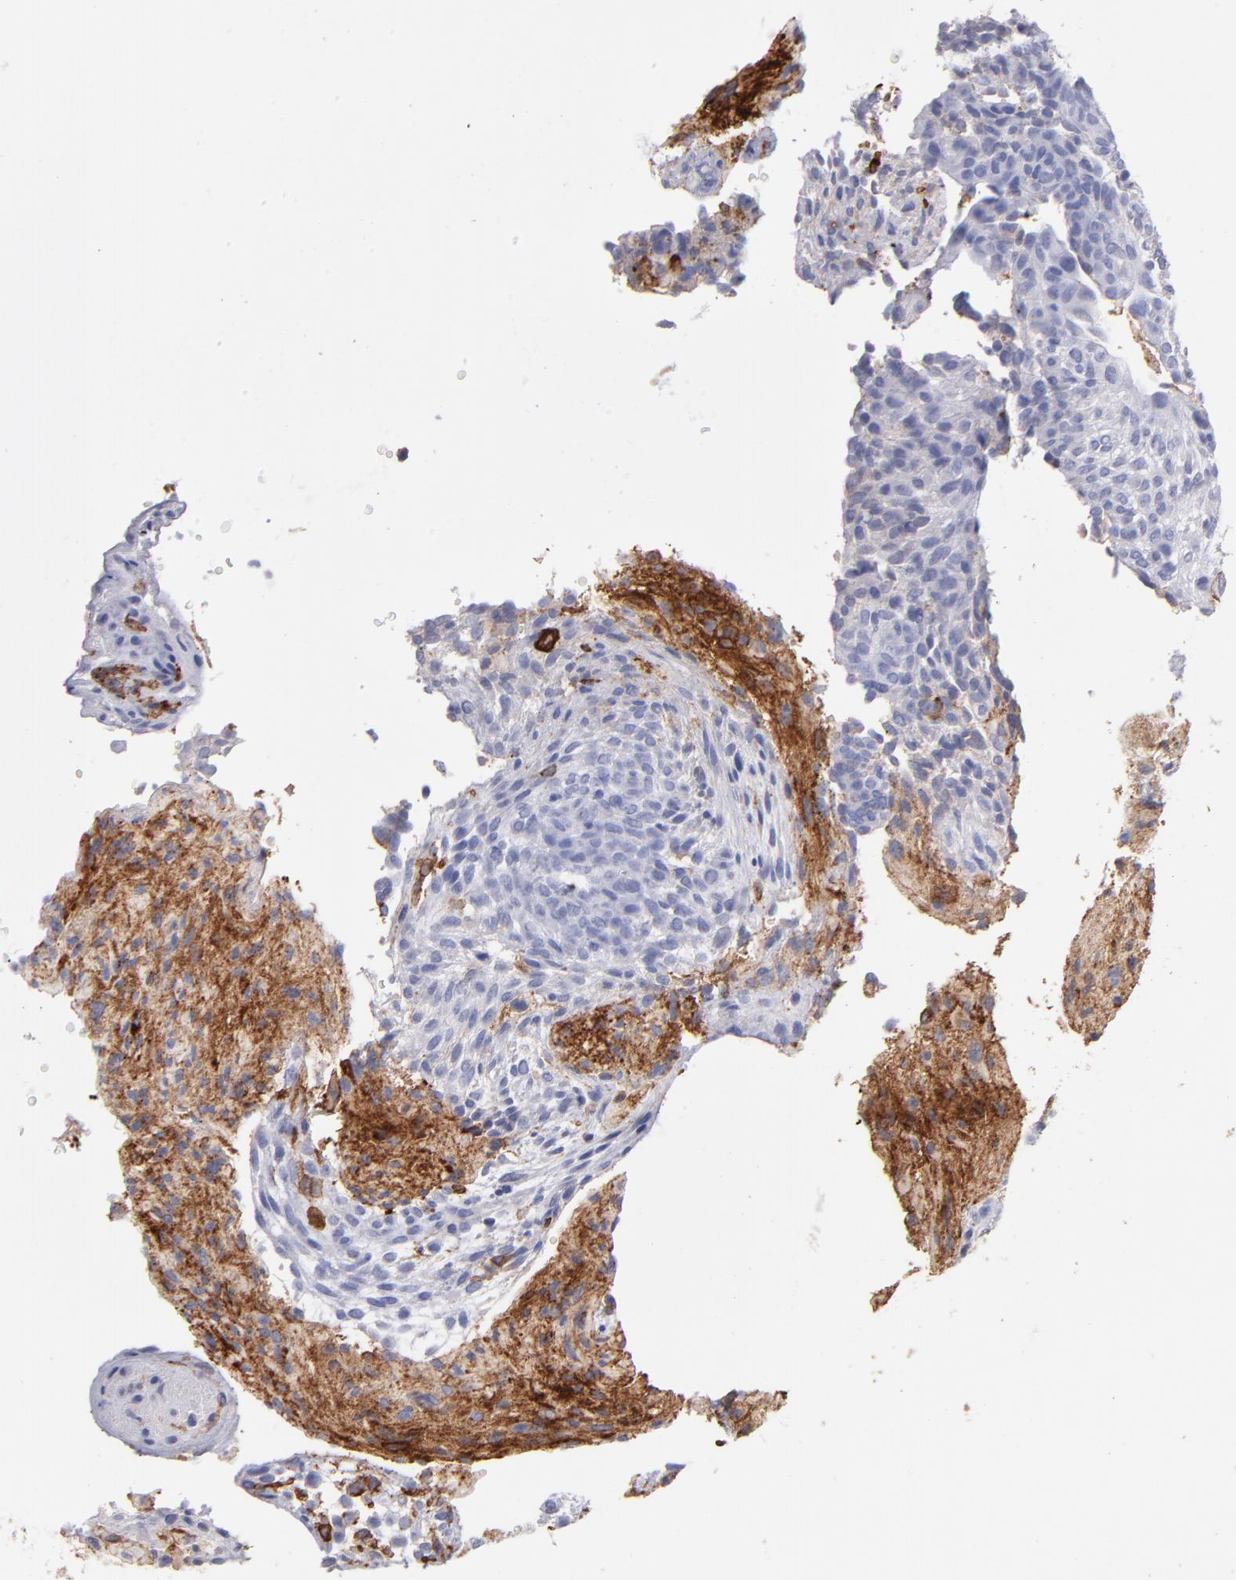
{"staining": {"intensity": "moderate", "quantity": "<25%", "location": "cytoplasmic/membranous"}, "tissue": "glioma", "cell_type": "Tumor cells", "image_type": "cancer", "snomed": [{"axis": "morphology", "description": "Glioma, malignant, High grade"}, {"axis": "topography", "description": "Cerebral cortex"}], "caption": "Glioma was stained to show a protein in brown. There is low levels of moderate cytoplasmic/membranous positivity in approximately <25% of tumor cells. Nuclei are stained in blue.", "gene": "AHNAK2", "patient": {"sex": "female", "age": 55}}